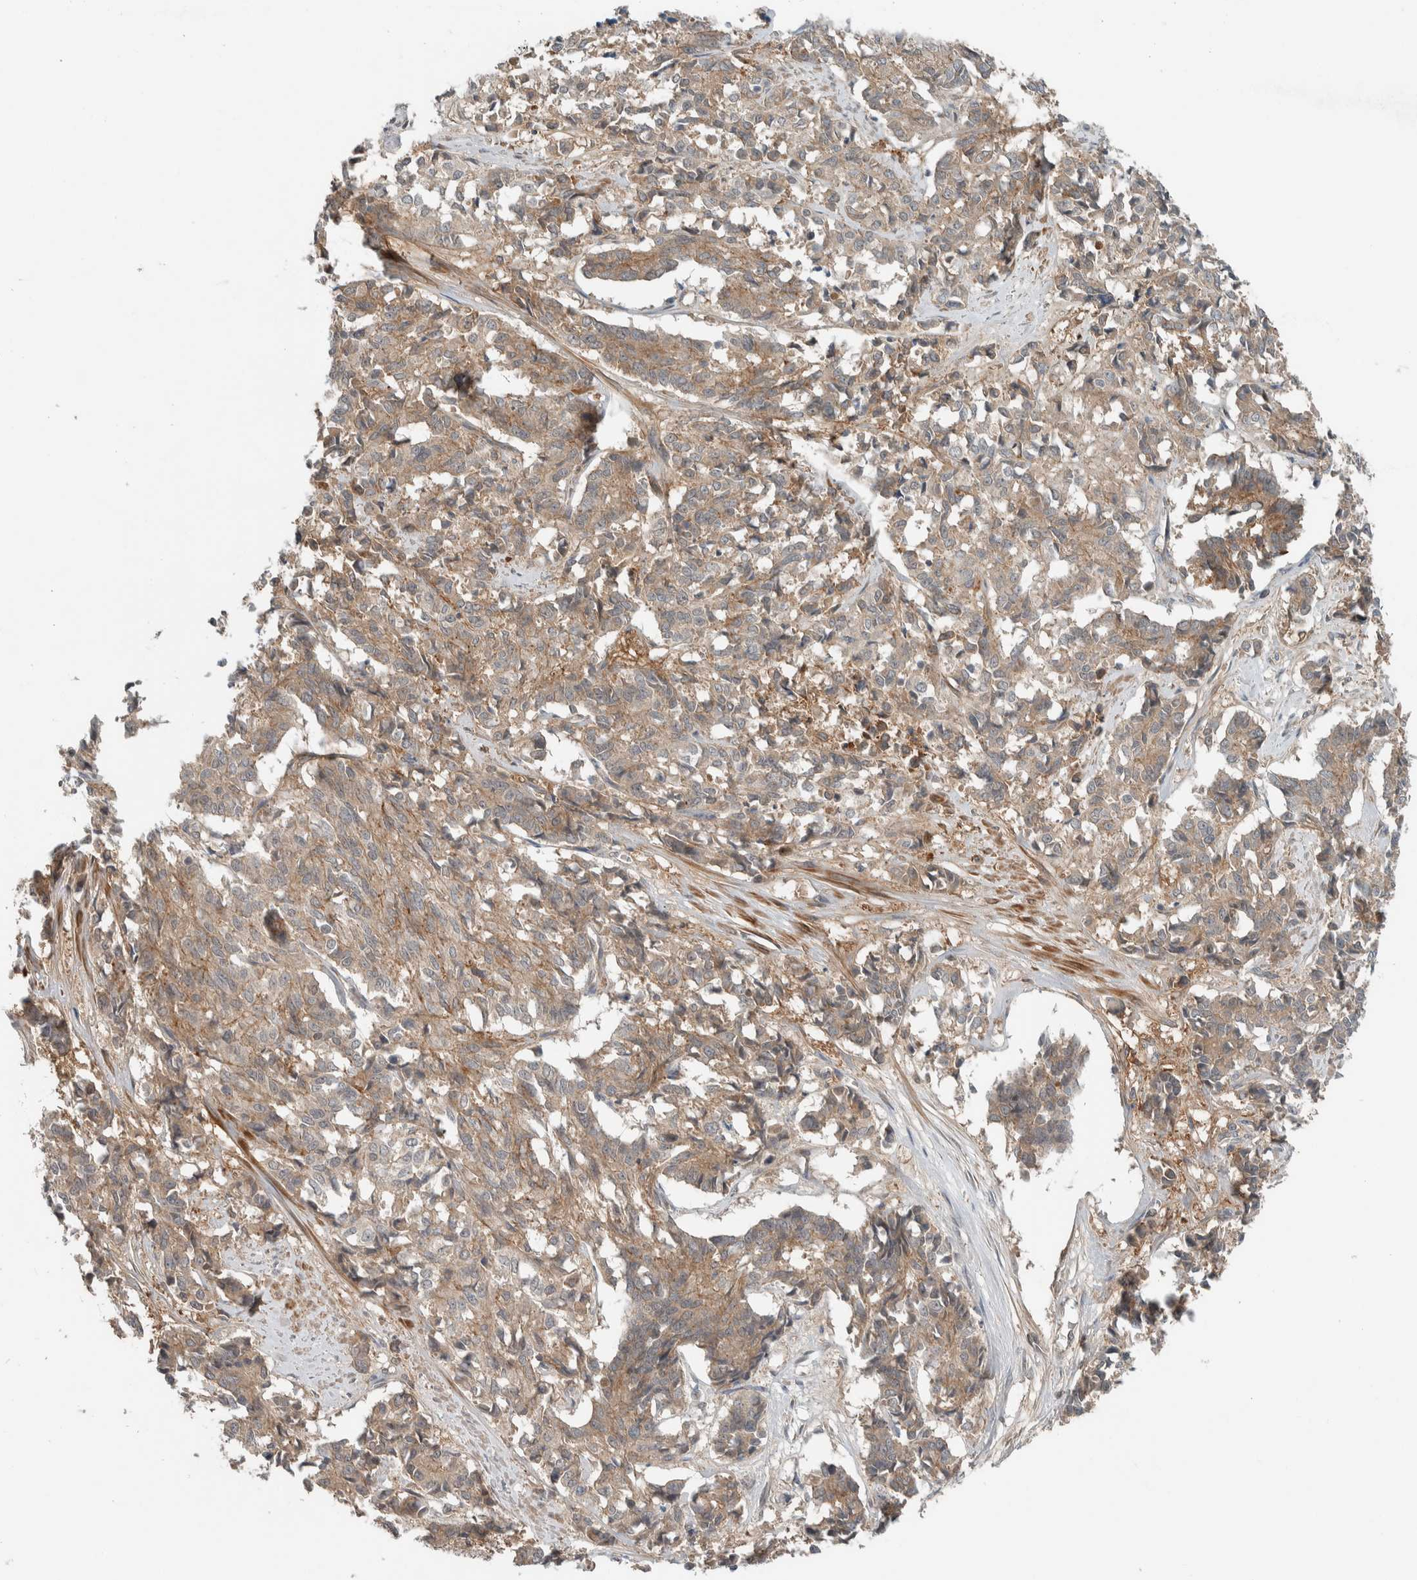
{"staining": {"intensity": "weak", "quantity": ">75%", "location": "cytoplasmic/membranous"}, "tissue": "cervical cancer", "cell_type": "Tumor cells", "image_type": "cancer", "snomed": [{"axis": "morphology", "description": "Squamous cell carcinoma, NOS"}, {"axis": "topography", "description": "Cervix"}], "caption": "Protein expression by immunohistochemistry (IHC) reveals weak cytoplasmic/membranous positivity in approximately >75% of tumor cells in cervical cancer.", "gene": "ARMC7", "patient": {"sex": "female", "age": 35}}